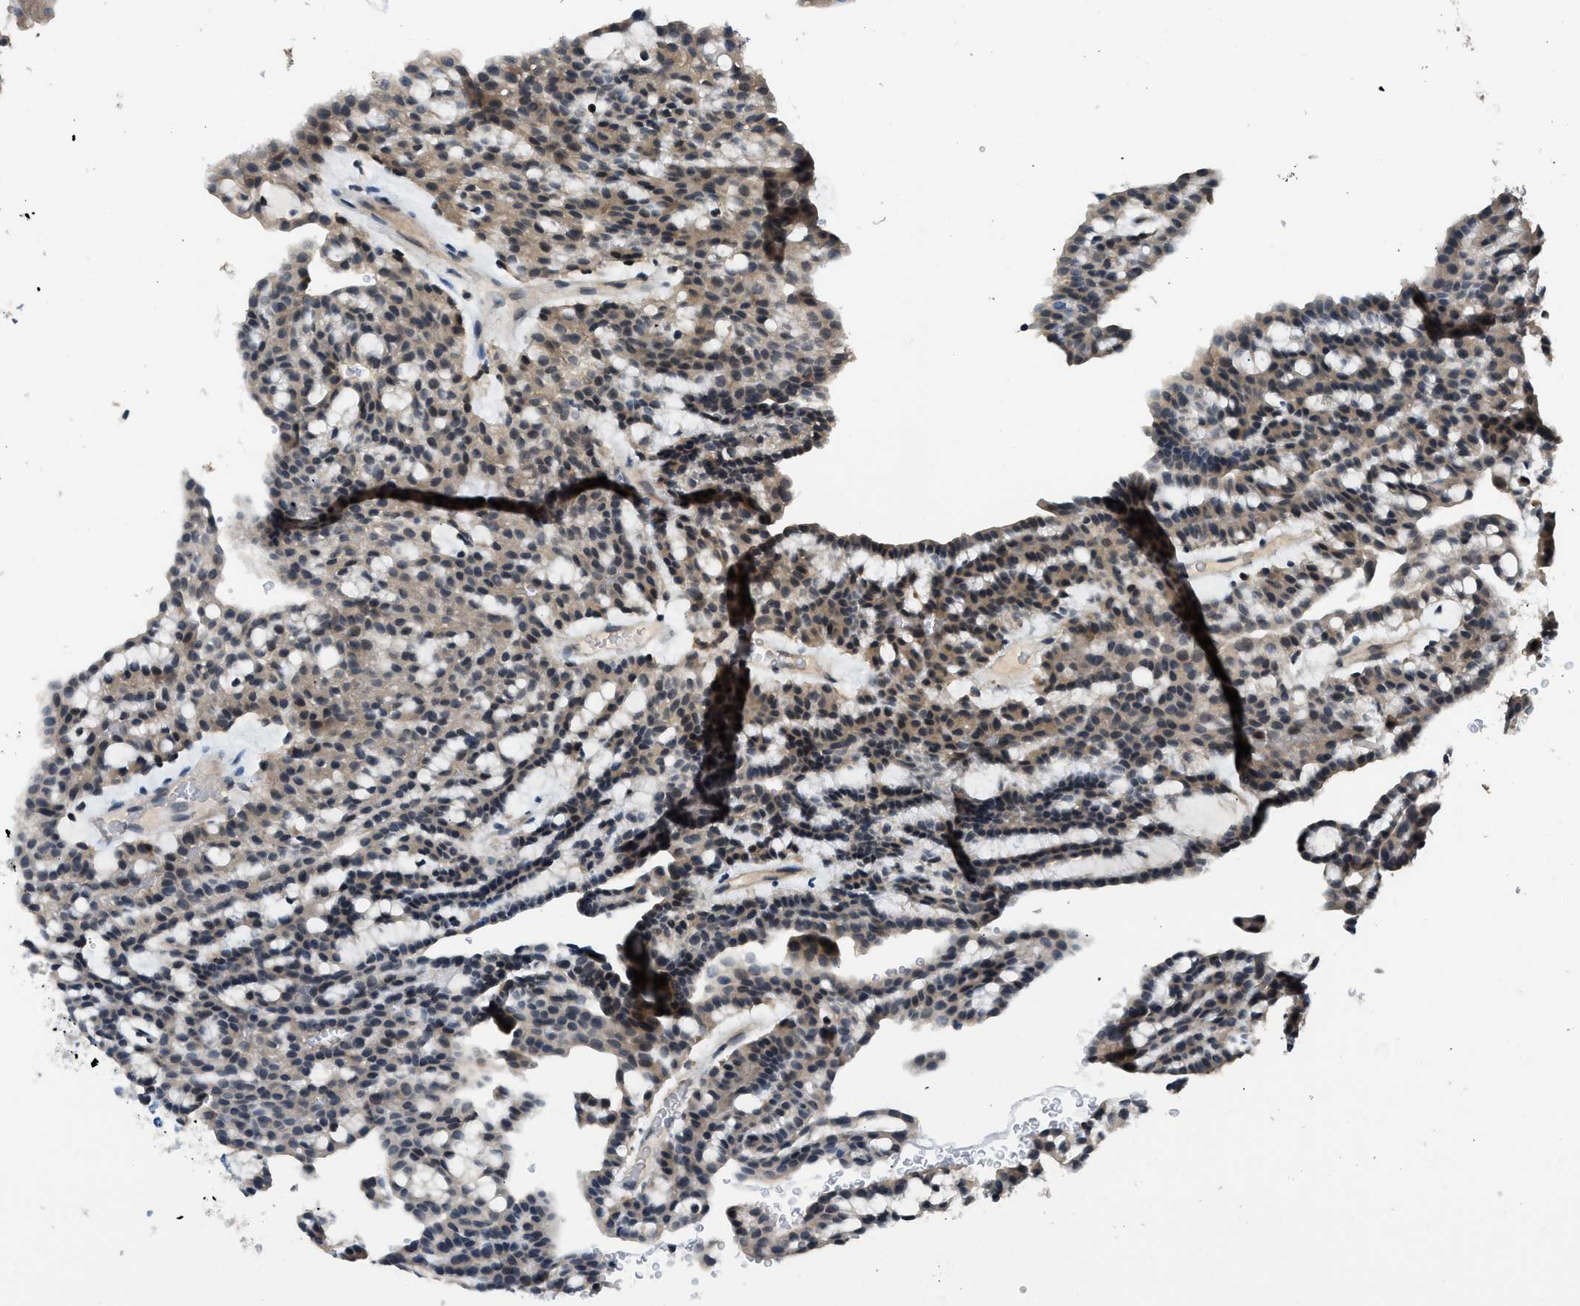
{"staining": {"intensity": "moderate", "quantity": "25%-75%", "location": "cytoplasmic/membranous,nuclear"}, "tissue": "renal cancer", "cell_type": "Tumor cells", "image_type": "cancer", "snomed": [{"axis": "morphology", "description": "Adenocarcinoma, NOS"}, {"axis": "topography", "description": "Kidney"}], "caption": "Protein expression analysis of human renal cancer (adenocarcinoma) reveals moderate cytoplasmic/membranous and nuclear staining in approximately 25%-75% of tumor cells.", "gene": "MTMR1", "patient": {"sex": "male", "age": 63}}